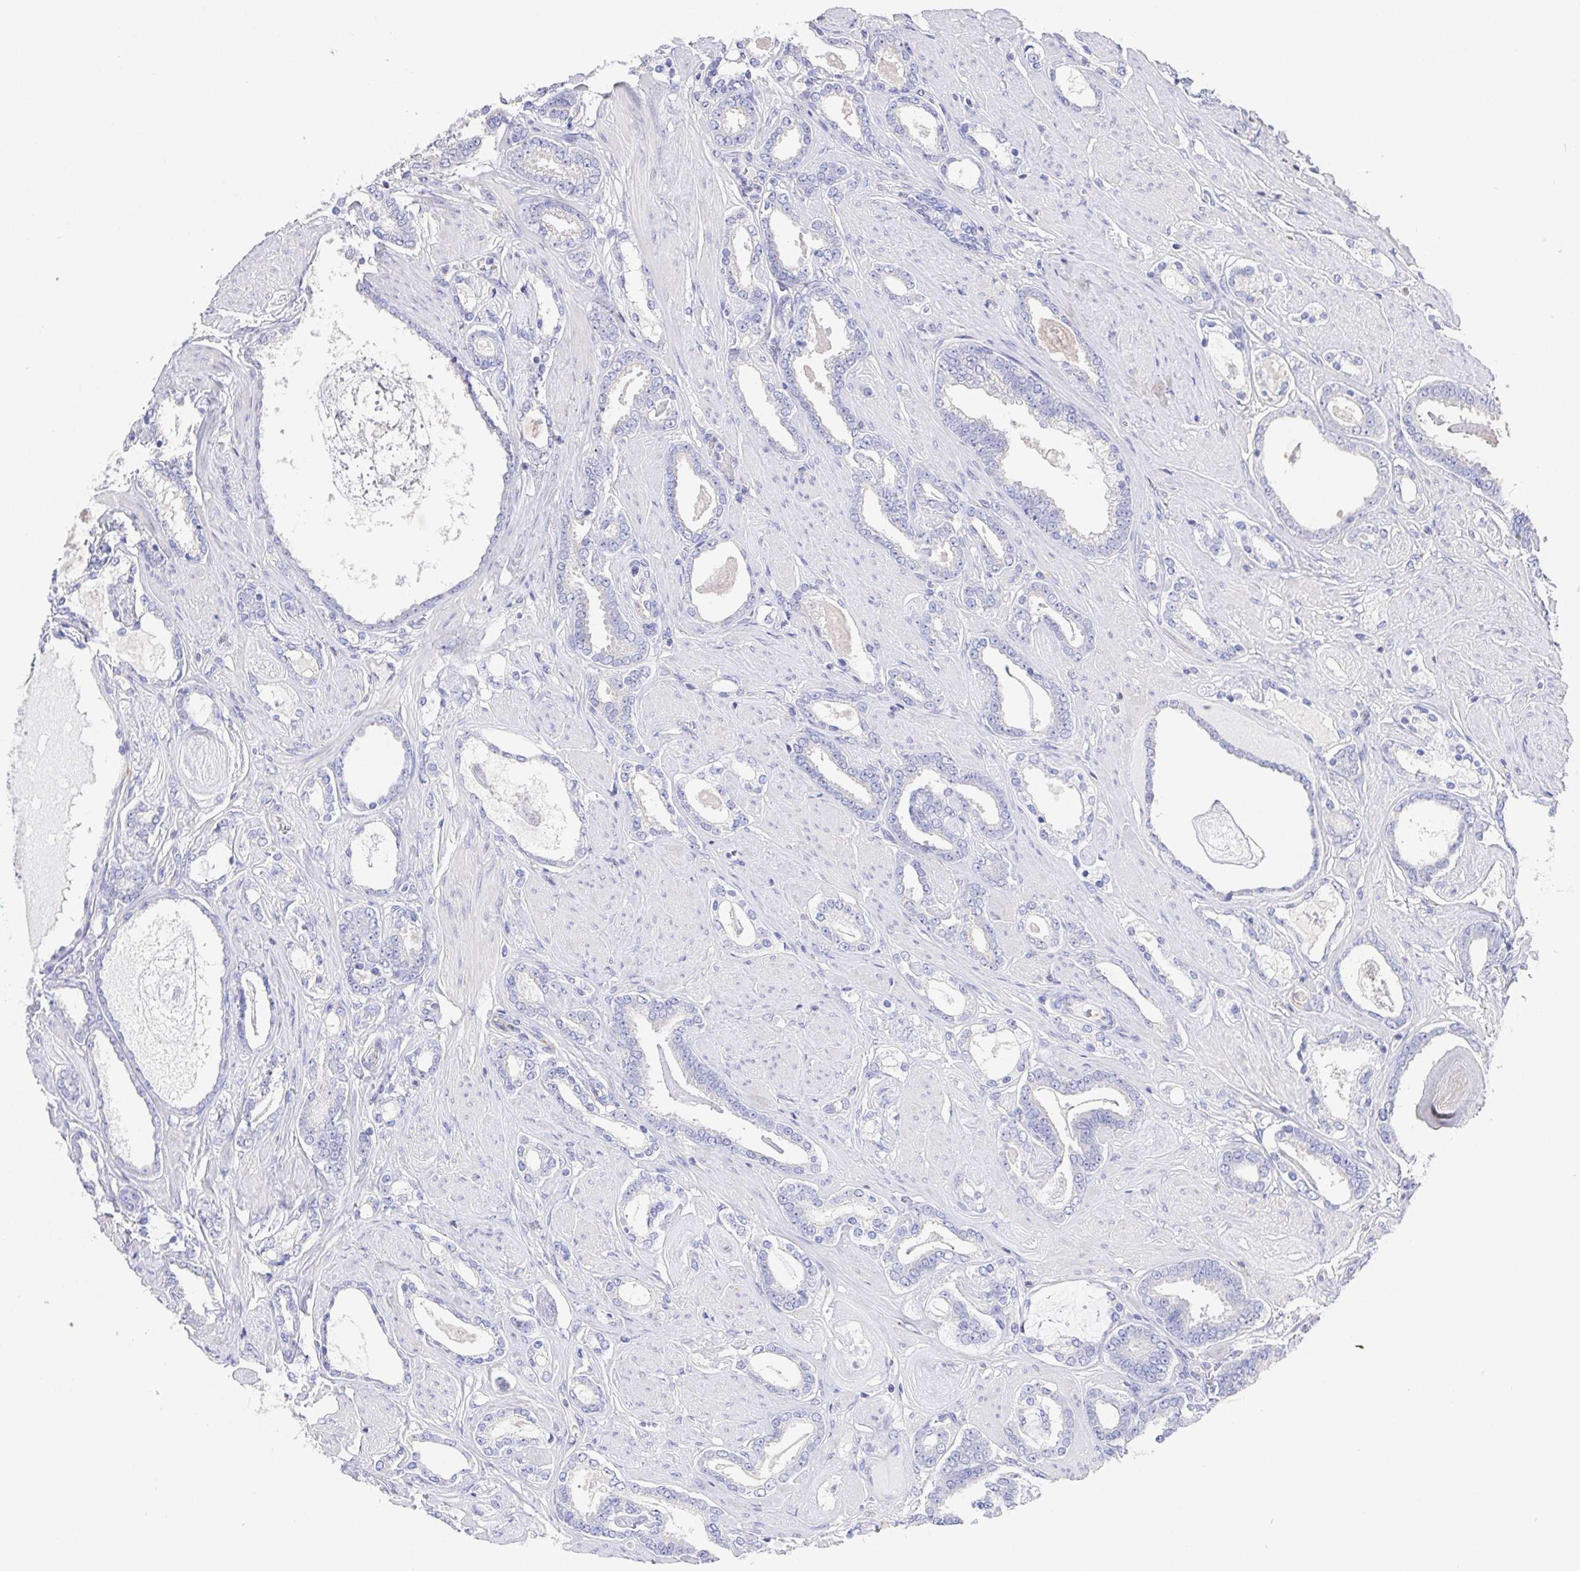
{"staining": {"intensity": "negative", "quantity": "none", "location": "none"}, "tissue": "prostate cancer", "cell_type": "Tumor cells", "image_type": "cancer", "snomed": [{"axis": "morphology", "description": "Adenocarcinoma, High grade"}, {"axis": "topography", "description": "Prostate"}], "caption": "Immunohistochemistry micrograph of neoplastic tissue: prostate cancer (high-grade adenocarcinoma) stained with DAB exhibits no significant protein expression in tumor cells.", "gene": "PRG3", "patient": {"sex": "male", "age": 63}}